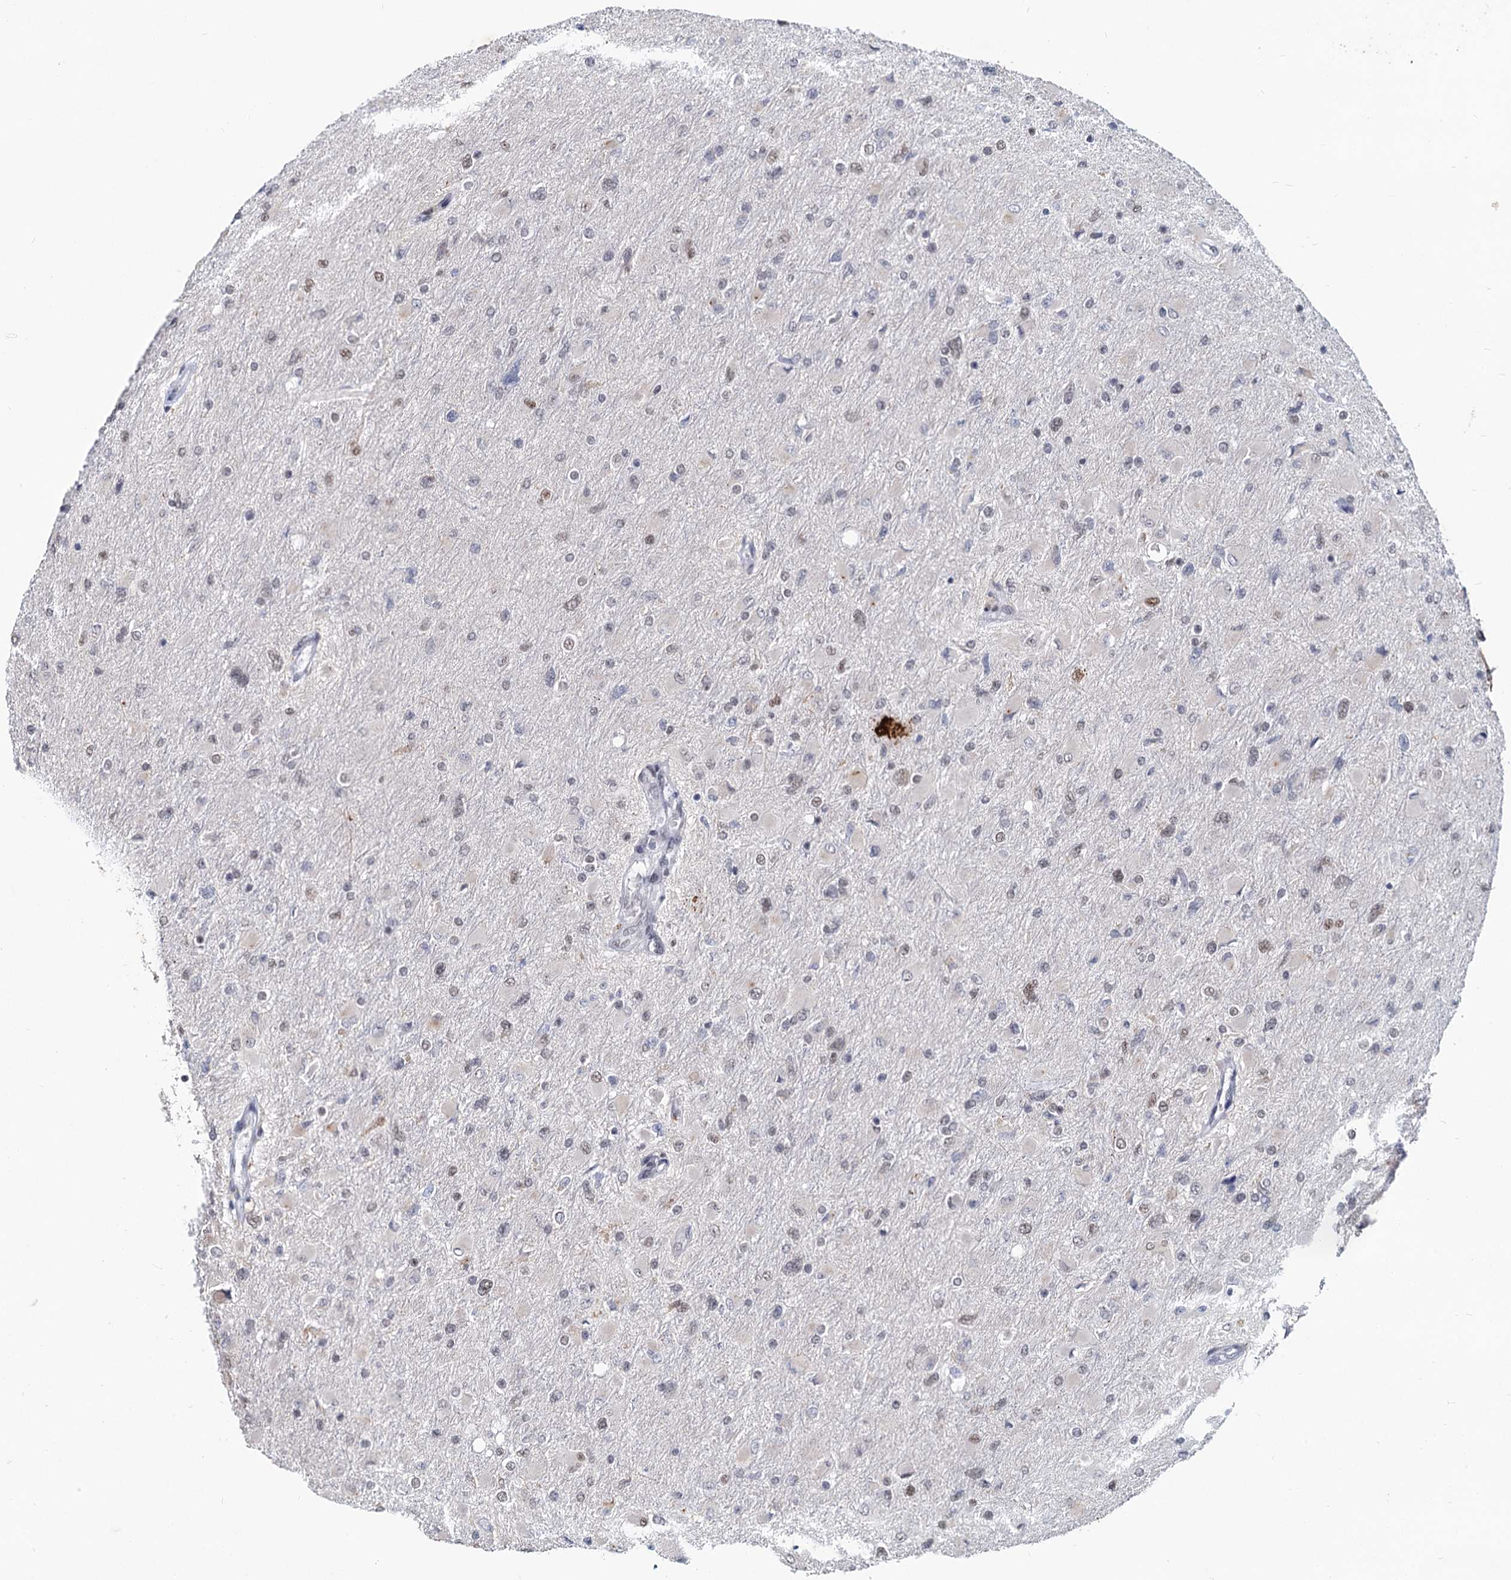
{"staining": {"intensity": "weak", "quantity": "<25%", "location": "nuclear"}, "tissue": "glioma", "cell_type": "Tumor cells", "image_type": "cancer", "snomed": [{"axis": "morphology", "description": "Glioma, malignant, High grade"}, {"axis": "topography", "description": "Cerebral cortex"}], "caption": "There is no significant staining in tumor cells of glioma. Nuclei are stained in blue.", "gene": "METTL14", "patient": {"sex": "female", "age": 36}}